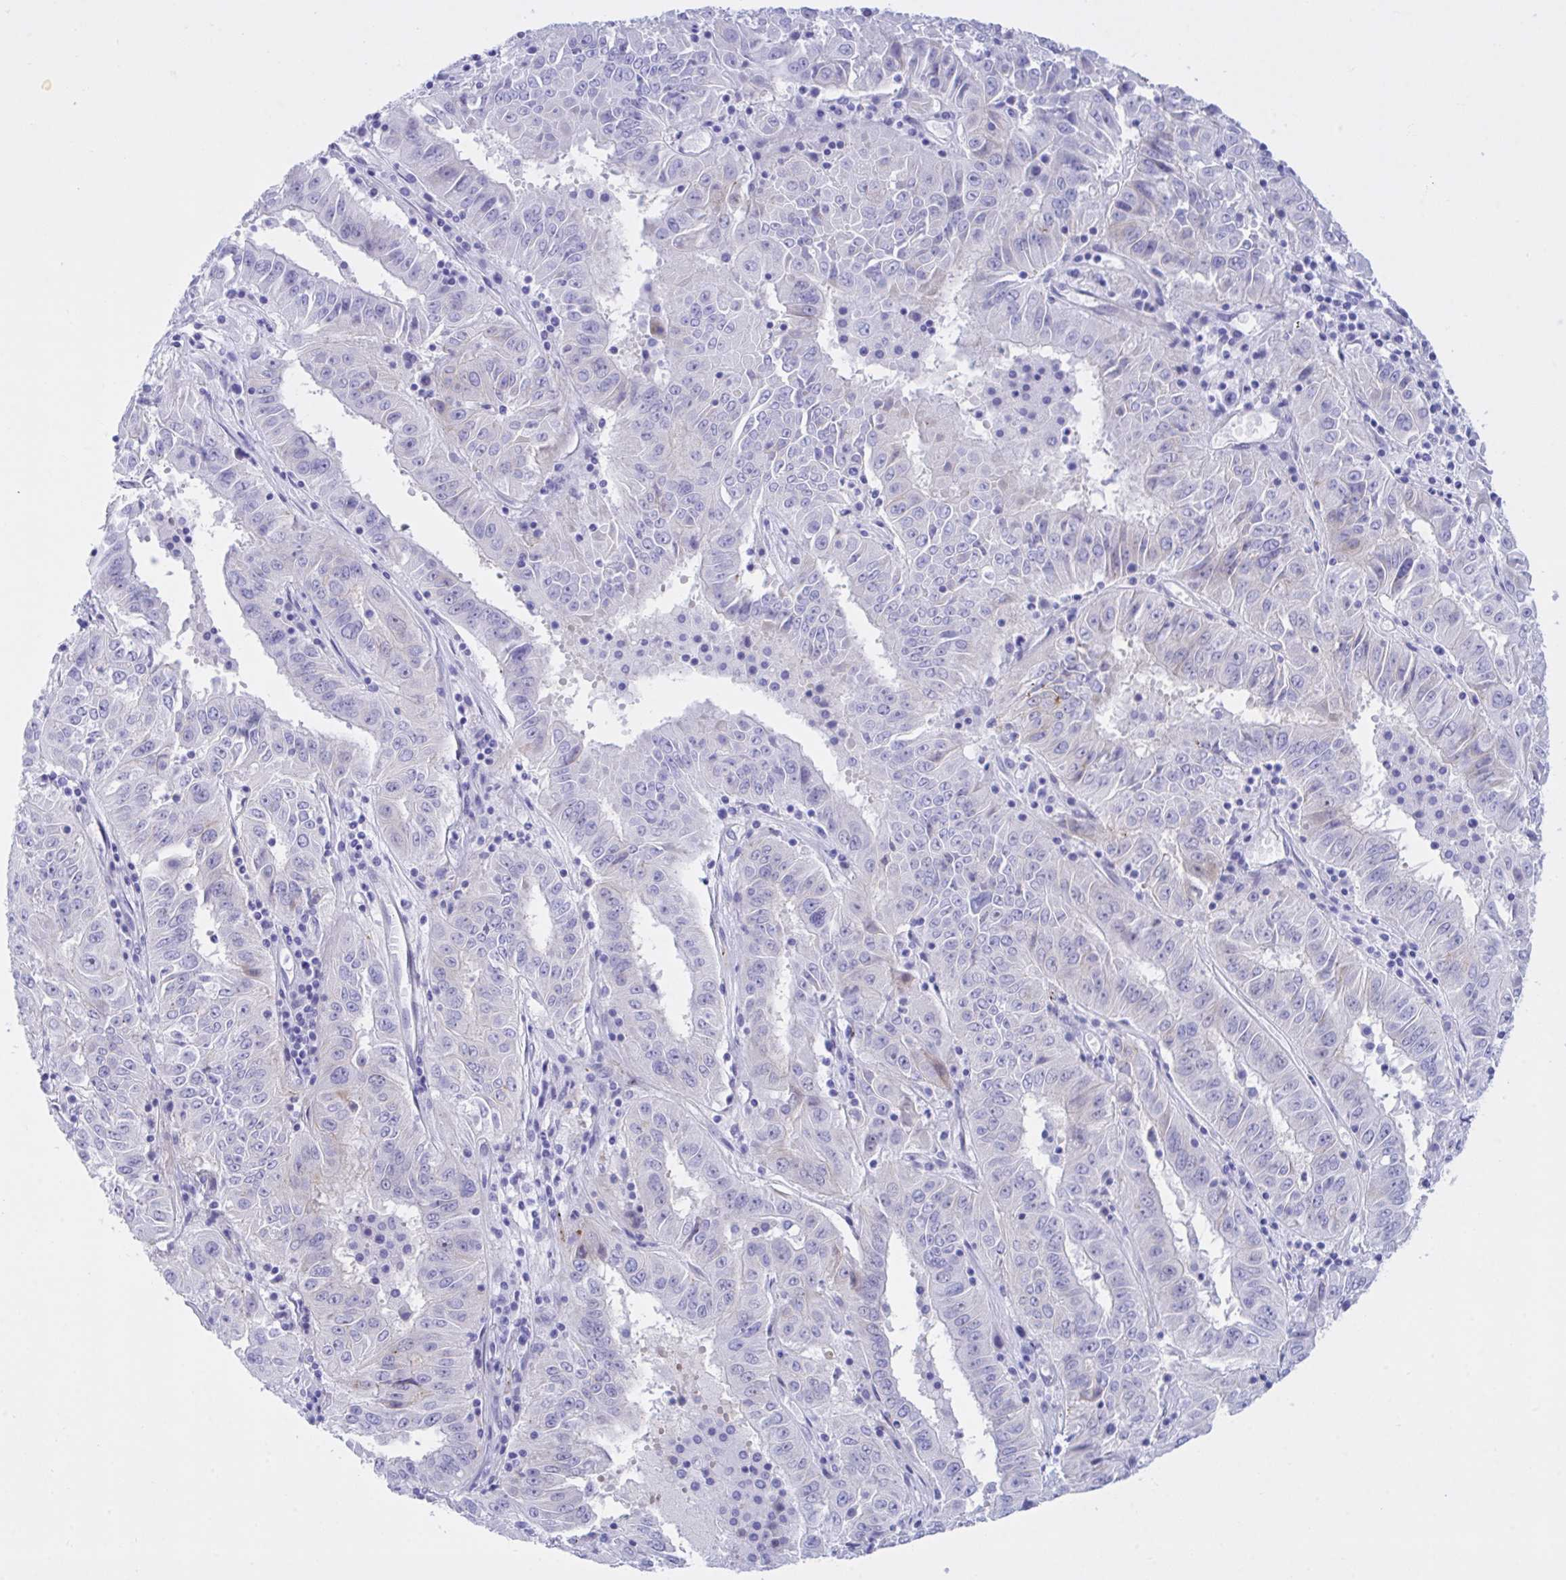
{"staining": {"intensity": "negative", "quantity": "none", "location": "none"}, "tissue": "pancreatic cancer", "cell_type": "Tumor cells", "image_type": "cancer", "snomed": [{"axis": "morphology", "description": "Adenocarcinoma, NOS"}, {"axis": "topography", "description": "Pancreas"}], "caption": "Pancreatic adenocarcinoma was stained to show a protein in brown. There is no significant expression in tumor cells.", "gene": "BEX5", "patient": {"sex": "male", "age": 63}}